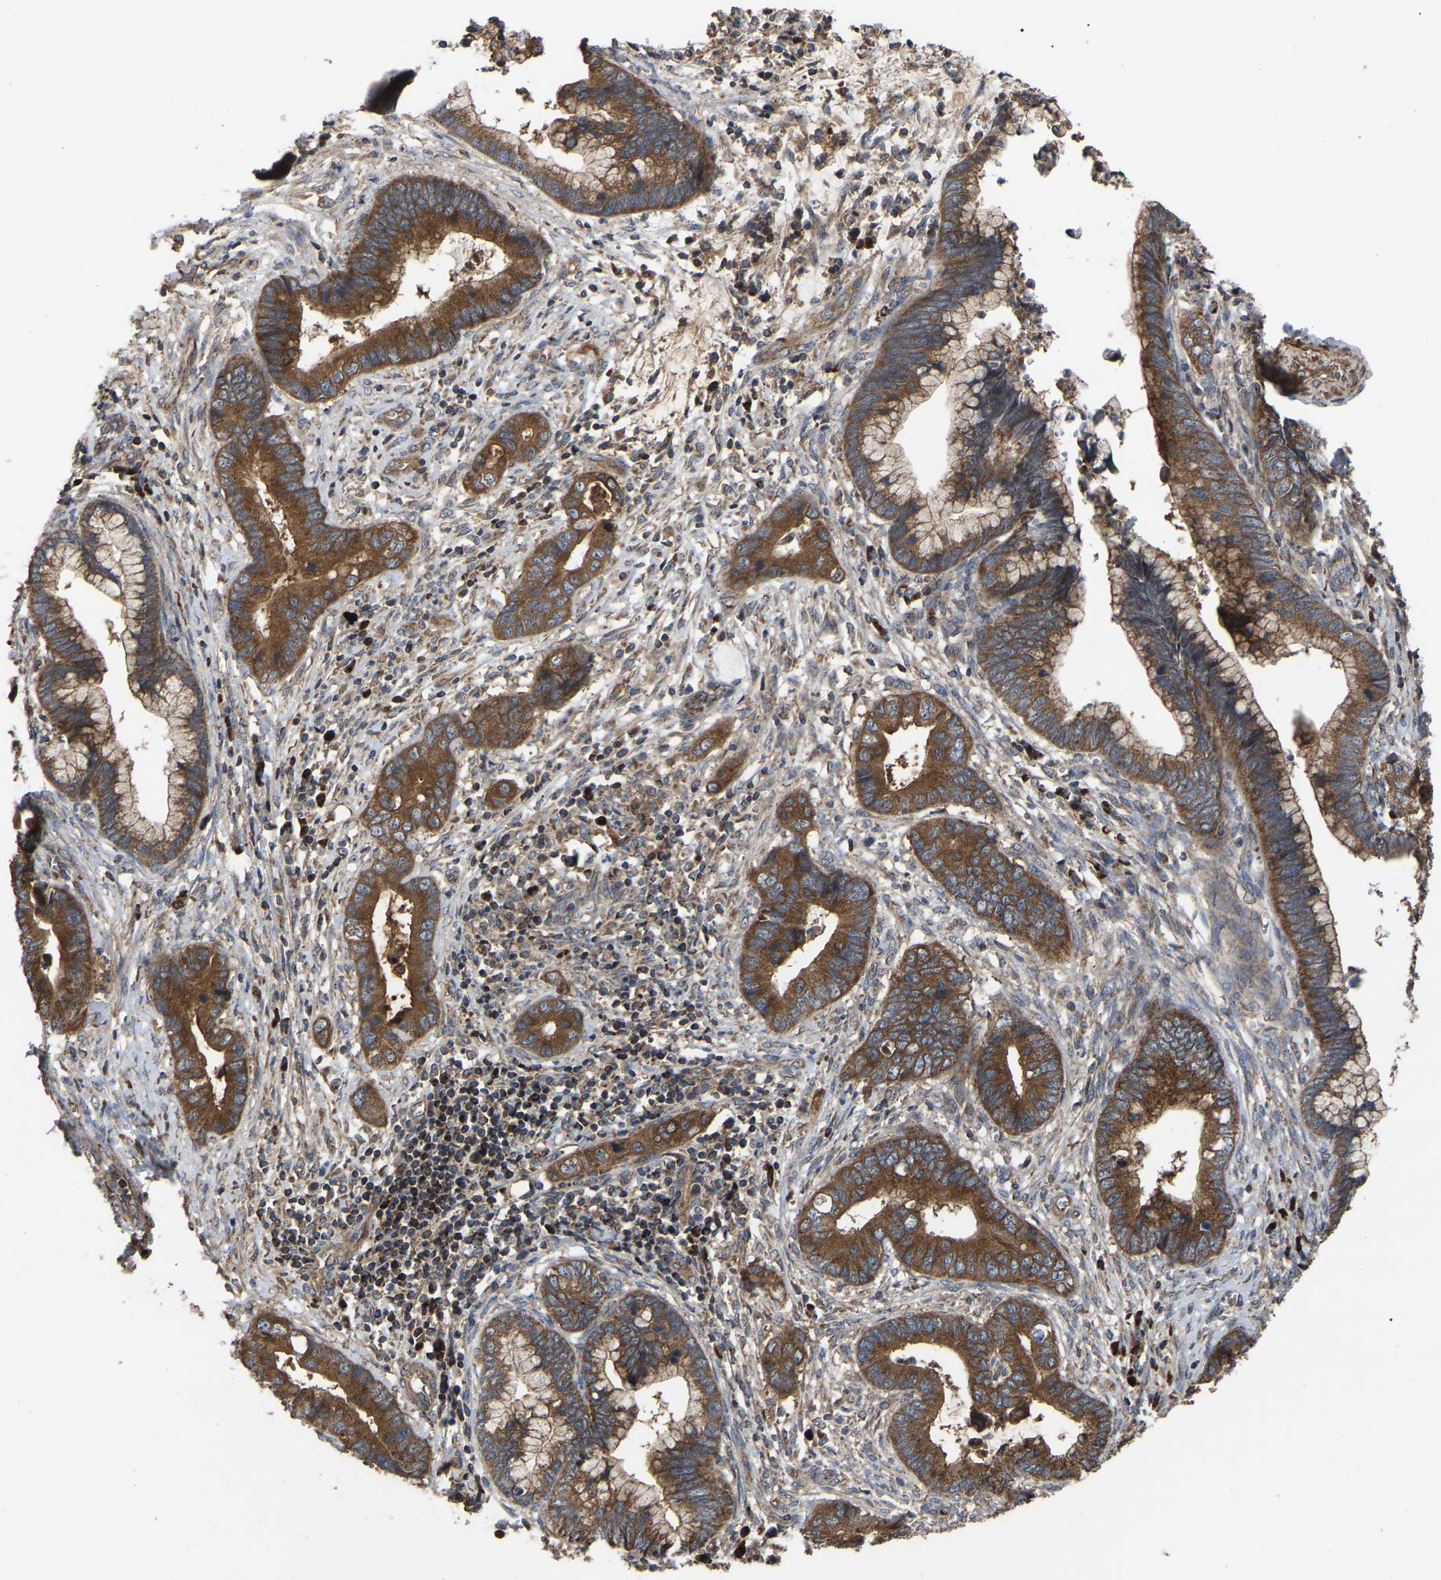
{"staining": {"intensity": "moderate", "quantity": ">75%", "location": "cytoplasmic/membranous"}, "tissue": "cervical cancer", "cell_type": "Tumor cells", "image_type": "cancer", "snomed": [{"axis": "morphology", "description": "Adenocarcinoma, NOS"}, {"axis": "topography", "description": "Cervix"}], "caption": "Tumor cells show moderate cytoplasmic/membranous expression in approximately >75% of cells in adenocarcinoma (cervical).", "gene": "GCC1", "patient": {"sex": "female", "age": 44}}